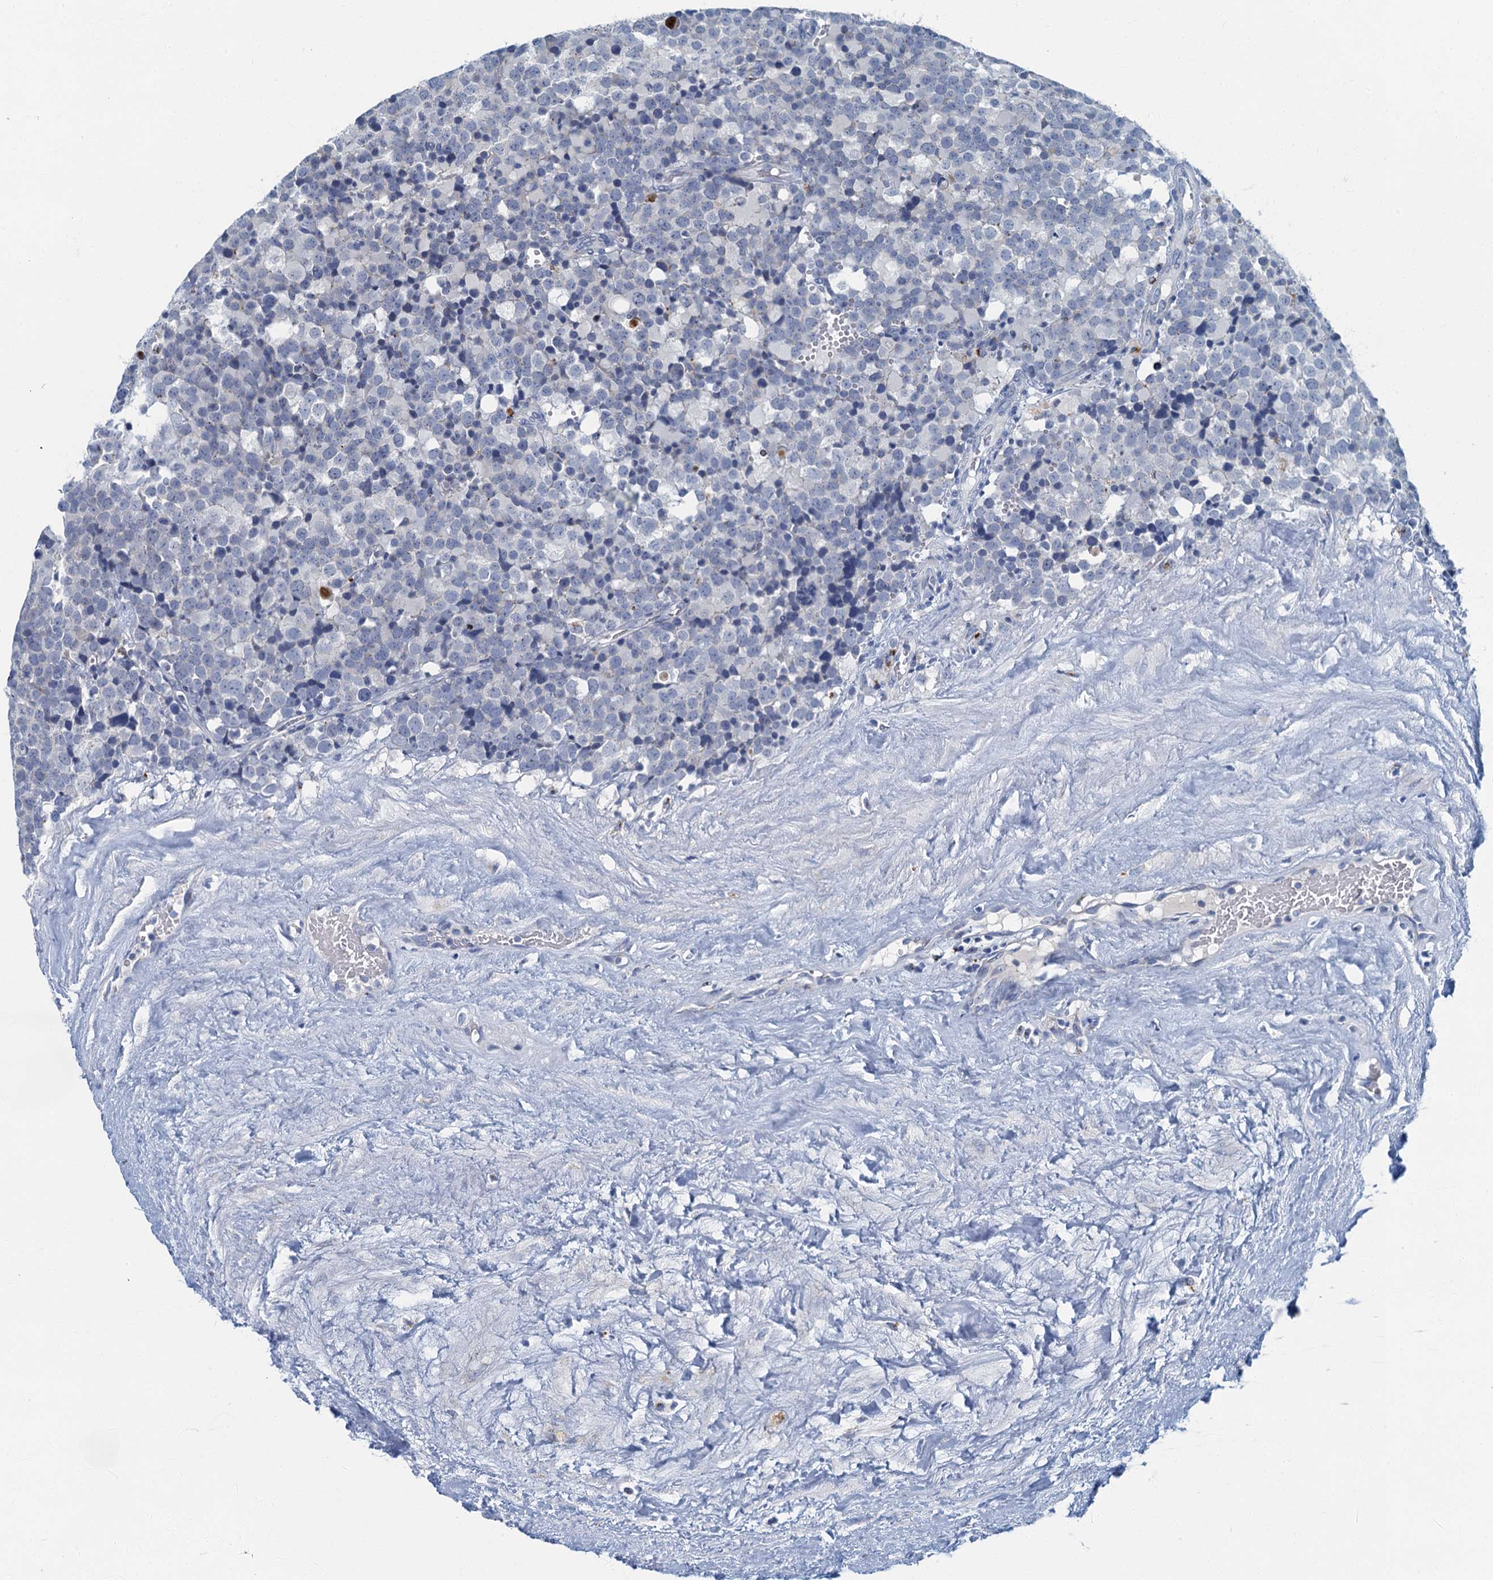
{"staining": {"intensity": "negative", "quantity": "none", "location": "none"}, "tissue": "testis cancer", "cell_type": "Tumor cells", "image_type": "cancer", "snomed": [{"axis": "morphology", "description": "Seminoma, NOS"}, {"axis": "topography", "description": "Testis"}], "caption": "High magnification brightfield microscopy of testis cancer stained with DAB (brown) and counterstained with hematoxylin (blue): tumor cells show no significant expression.", "gene": "LYPD3", "patient": {"sex": "male", "age": 71}}